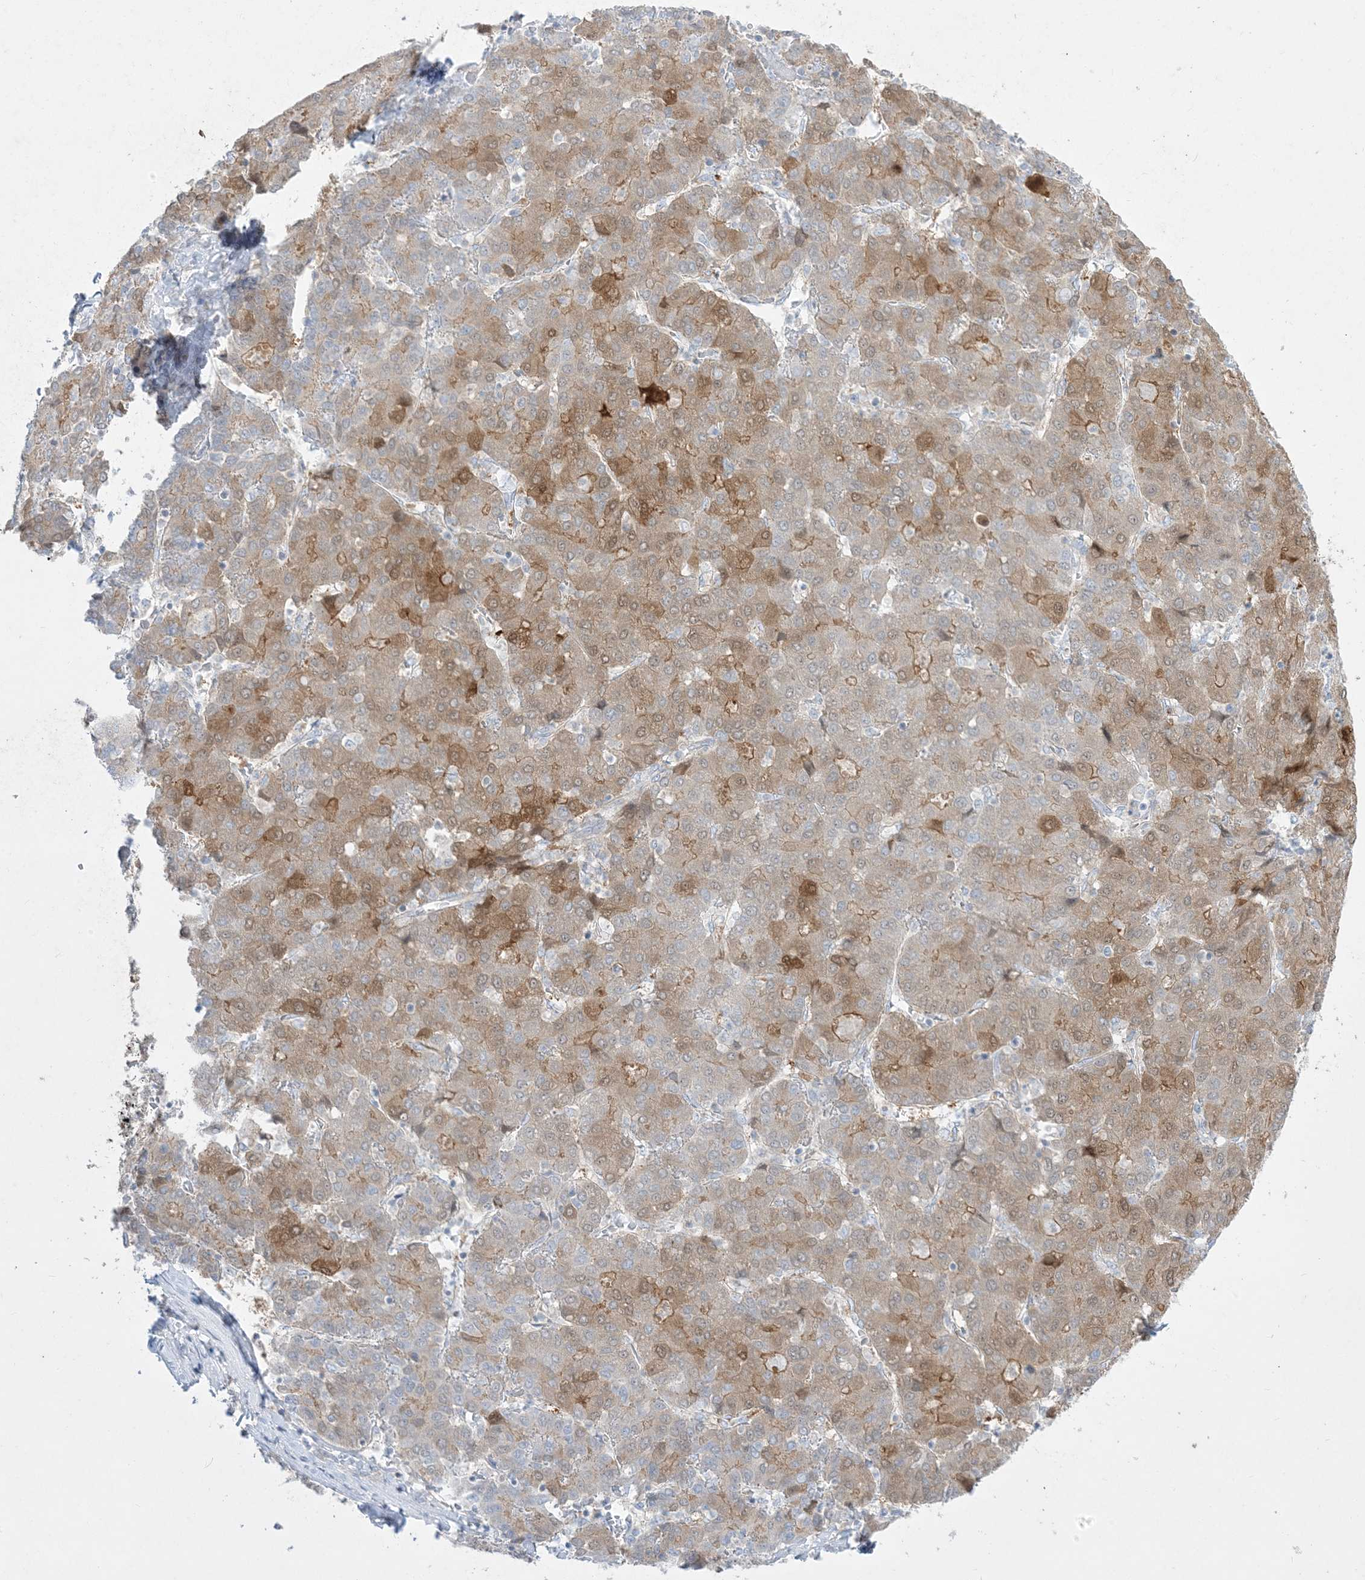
{"staining": {"intensity": "moderate", "quantity": "25%-75%", "location": "cytoplasmic/membranous"}, "tissue": "liver cancer", "cell_type": "Tumor cells", "image_type": "cancer", "snomed": [{"axis": "morphology", "description": "Carcinoma, Hepatocellular, NOS"}, {"axis": "topography", "description": "Liver"}], "caption": "Liver hepatocellular carcinoma stained with immunohistochemistry shows moderate cytoplasmic/membranous expression in approximately 25%-75% of tumor cells.", "gene": "ARHGEF9", "patient": {"sex": "male", "age": 65}}